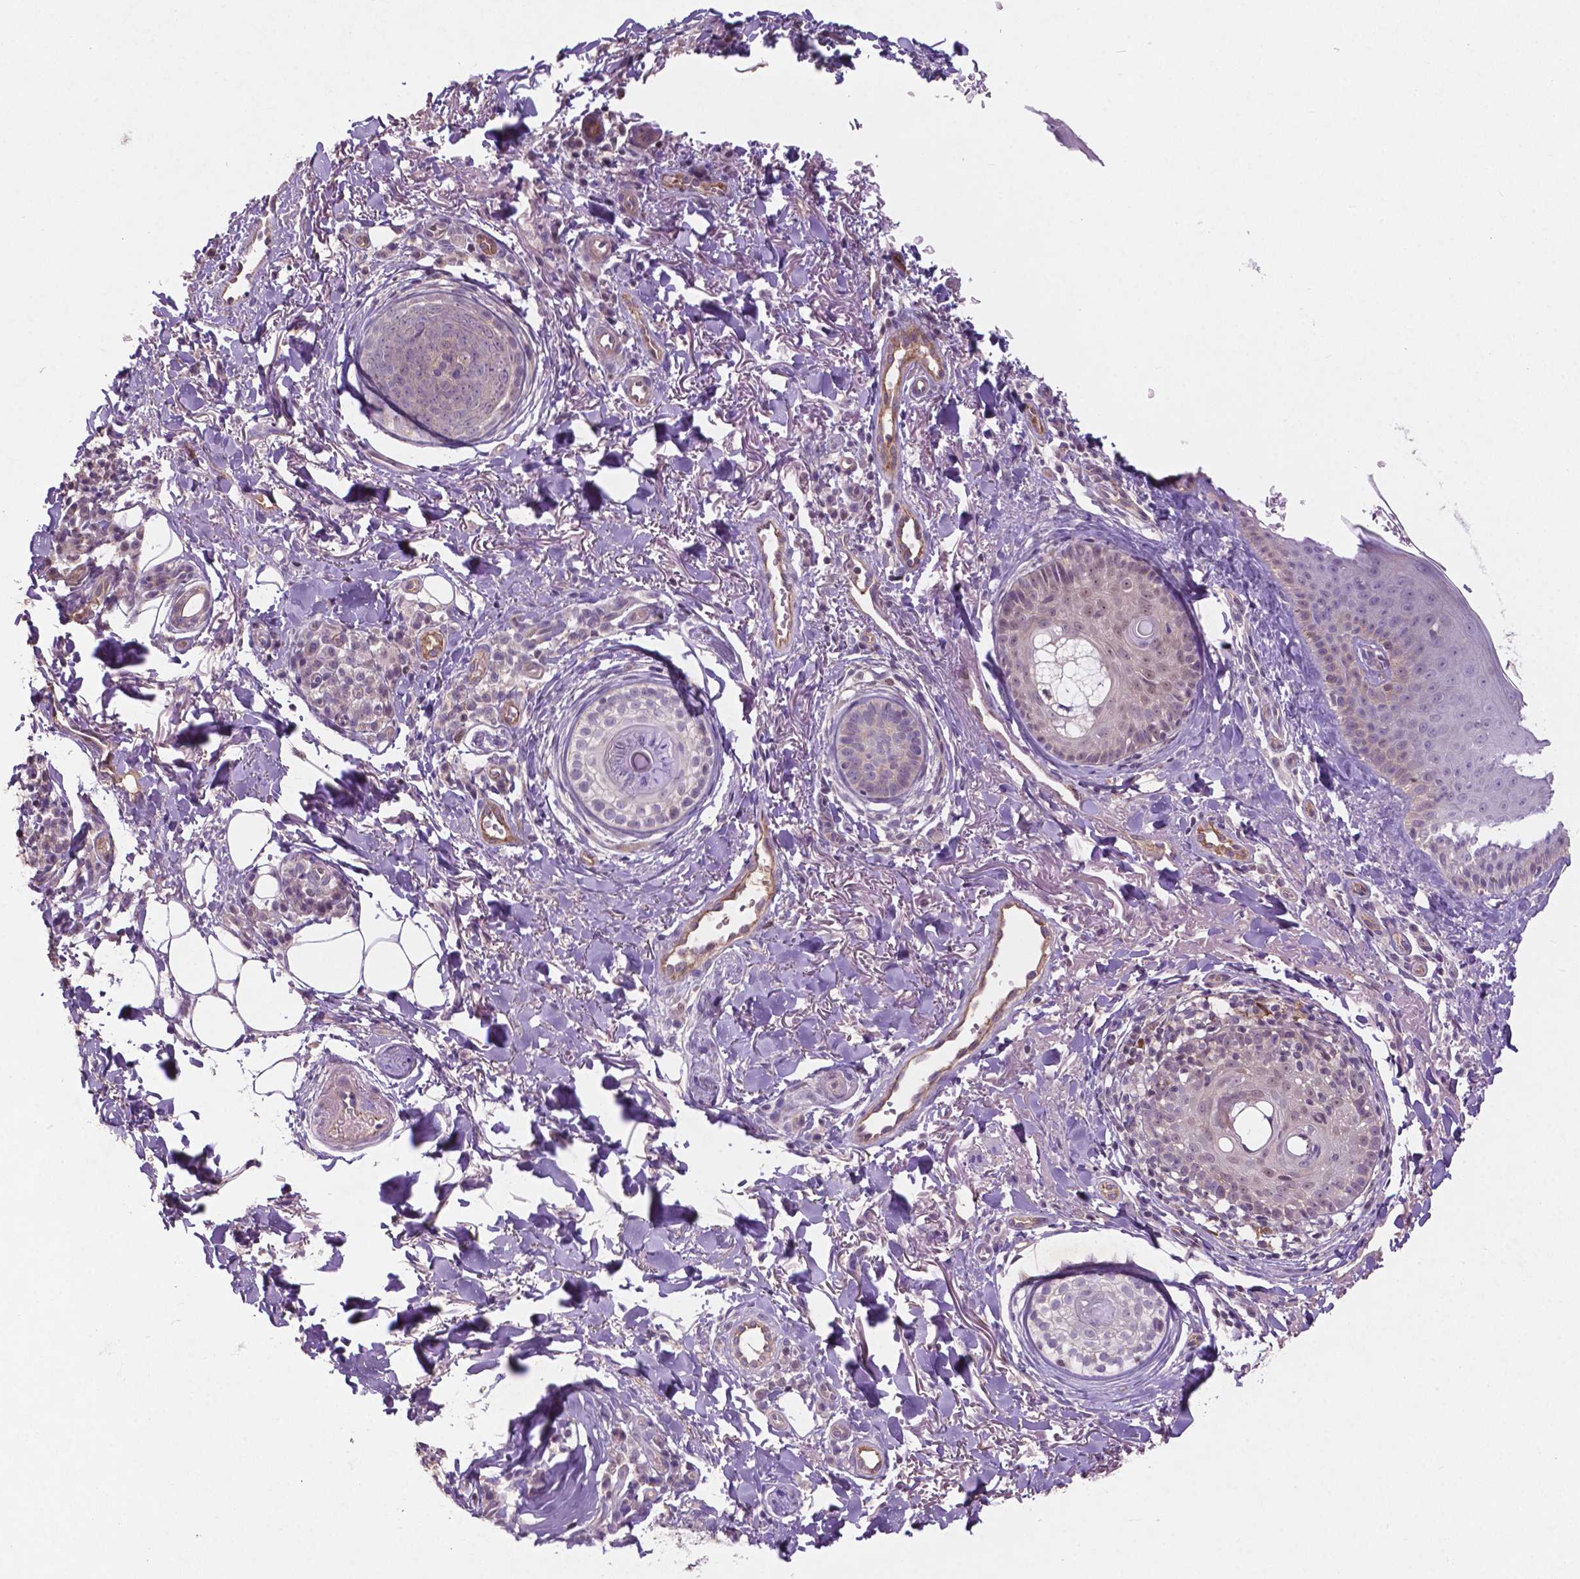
{"staining": {"intensity": "negative", "quantity": "none", "location": "none"}, "tissue": "skin cancer", "cell_type": "Tumor cells", "image_type": "cancer", "snomed": [{"axis": "morphology", "description": "Basal cell carcinoma"}, {"axis": "topography", "description": "Skin"}], "caption": "Protein analysis of basal cell carcinoma (skin) exhibits no significant positivity in tumor cells. (Stains: DAB immunohistochemistry with hematoxylin counter stain, Microscopy: brightfield microscopy at high magnification).", "gene": "ARL5C", "patient": {"sex": "male", "age": 65}}